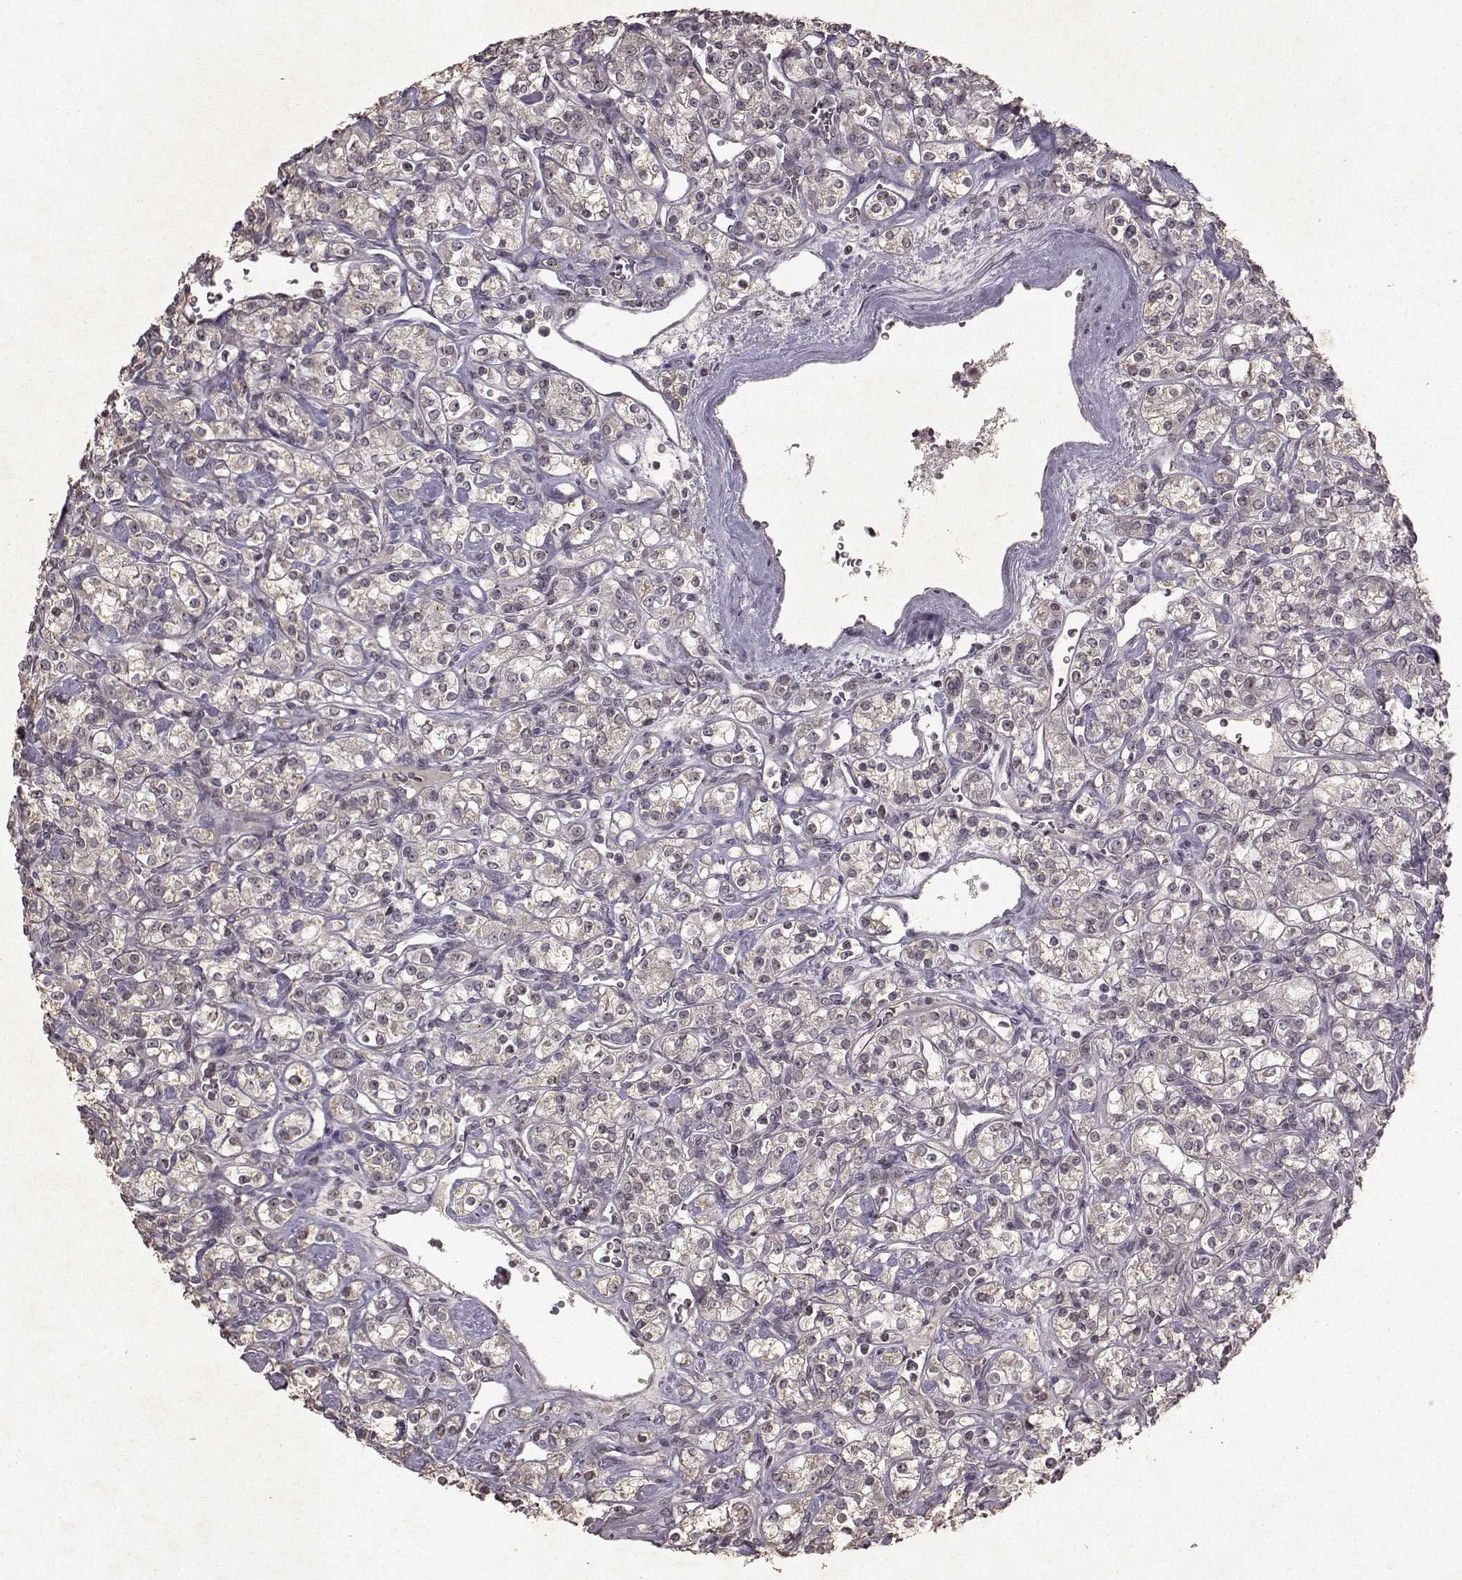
{"staining": {"intensity": "negative", "quantity": "none", "location": "none"}, "tissue": "renal cancer", "cell_type": "Tumor cells", "image_type": "cancer", "snomed": [{"axis": "morphology", "description": "Adenocarcinoma, NOS"}, {"axis": "topography", "description": "Kidney"}], "caption": "Immunohistochemistry (IHC) histopathology image of human renal cancer stained for a protein (brown), which displays no staining in tumor cells.", "gene": "LHB", "patient": {"sex": "male", "age": 77}}